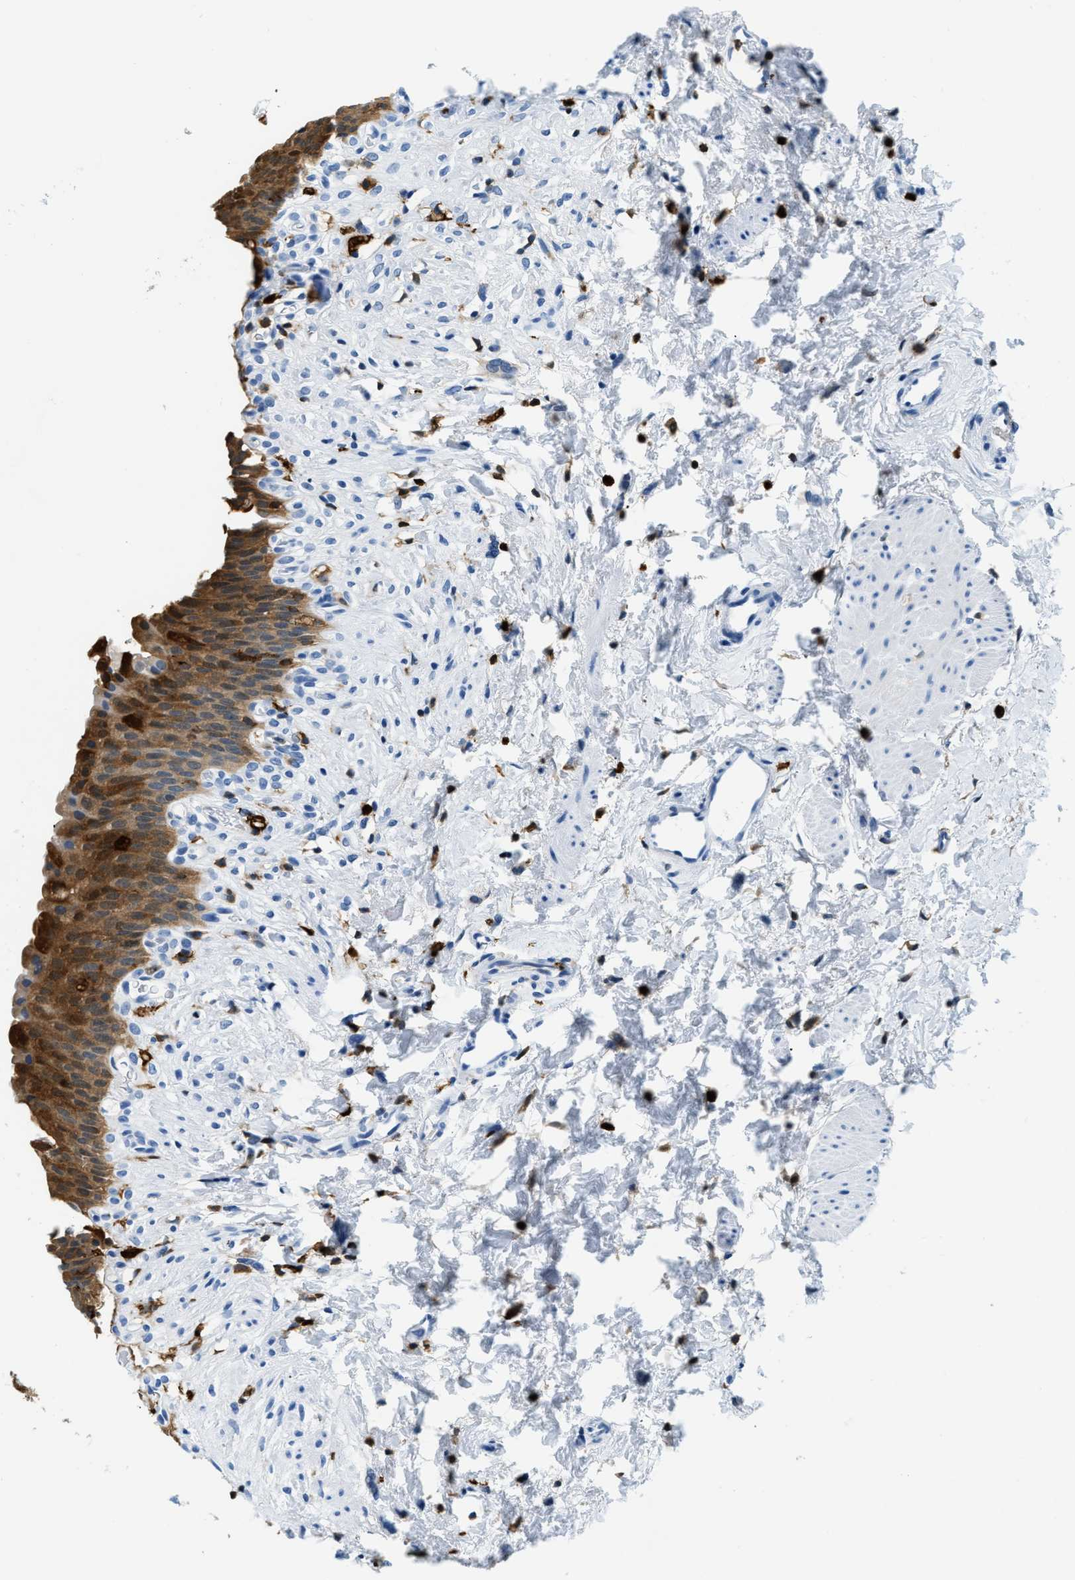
{"staining": {"intensity": "strong", "quantity": ">75%", "location": "cytoplasmic/membranous,nuclear"}, "tissue": "urinary bladder", "cell_type": "Urothelial cells", "image_type": "normal", "snomed": [{"axis": "morphology", "description": "Normal tissue, NOS"}, {"axis": "topography", "description": "Urinary bladder"}], "caption": "Immunohistochemistry (IHC) micrograph of normal urinary bladder: urinary bladder stained using IHC reveals high levels of strong protein expression localized specifically in the cytoplasmic/membranous,nuclear of urothelial cells, appearing as a cytoplasmic/membranous,nuclear brown color.", "gene": "CAPG", "patient": {"sex": "female", "age": 79}}